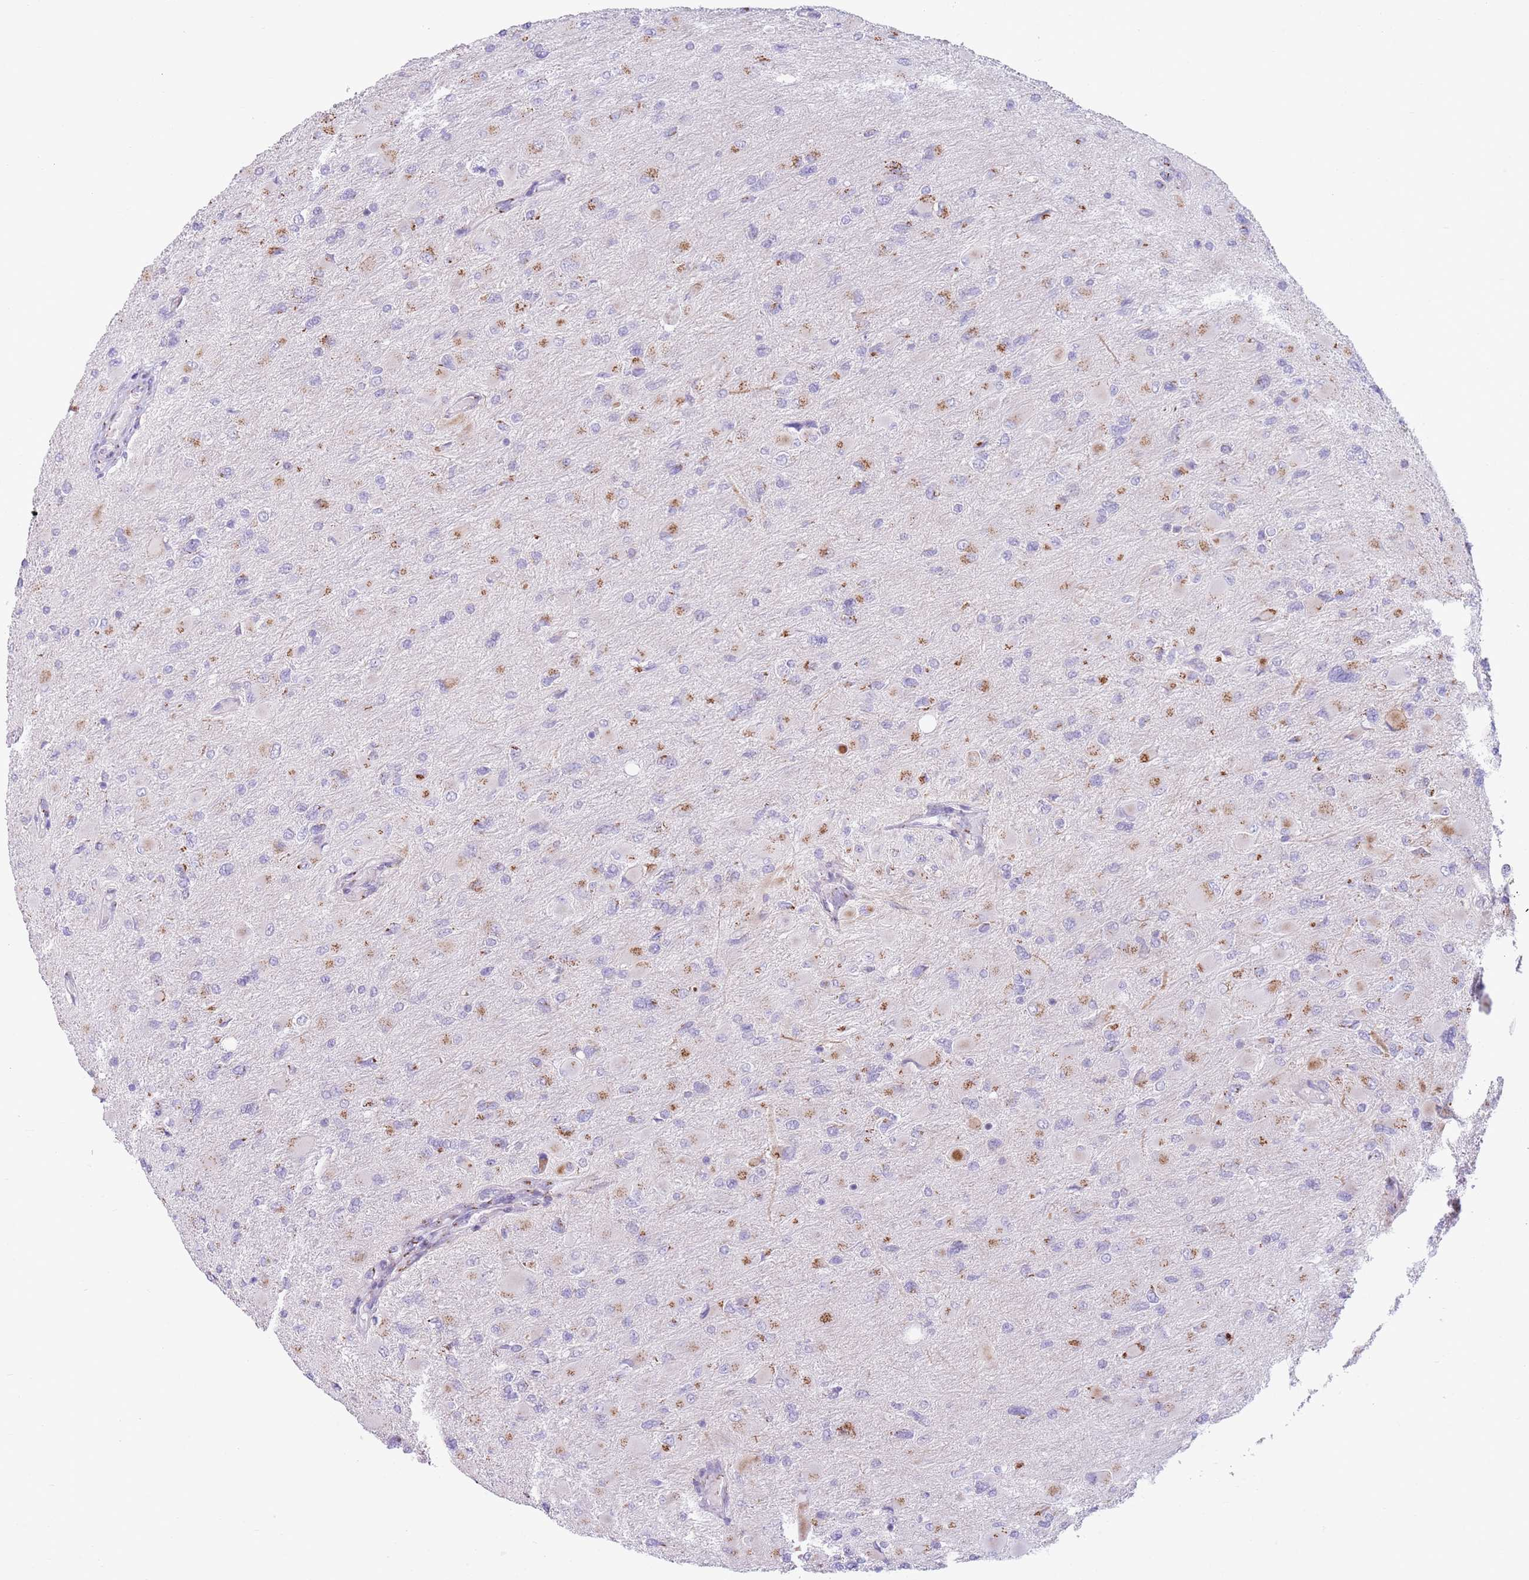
{"staining": {"intensity": "moderate", "quantity": "25%-75%", "location": "cytoplasmic/membranous"}, "tissue": "glioma", "cell_type": "Tumor cells", "image_type": "cancer", "snomed": [{"axis": "morphology", "description": "Glioma, malignant, High grade"}, {"axis": "topography", "description": "Cerebral cortex"}], "caption": "Immunohistochemical staining of human malignant glioma (high-grade) displays medium levels of moderate cytoplasmic/membranous positivity in approximately 25%-75% of tumor cells.", "gene": "C20orf96", "patient": {"sex": "female", "age": 36}}